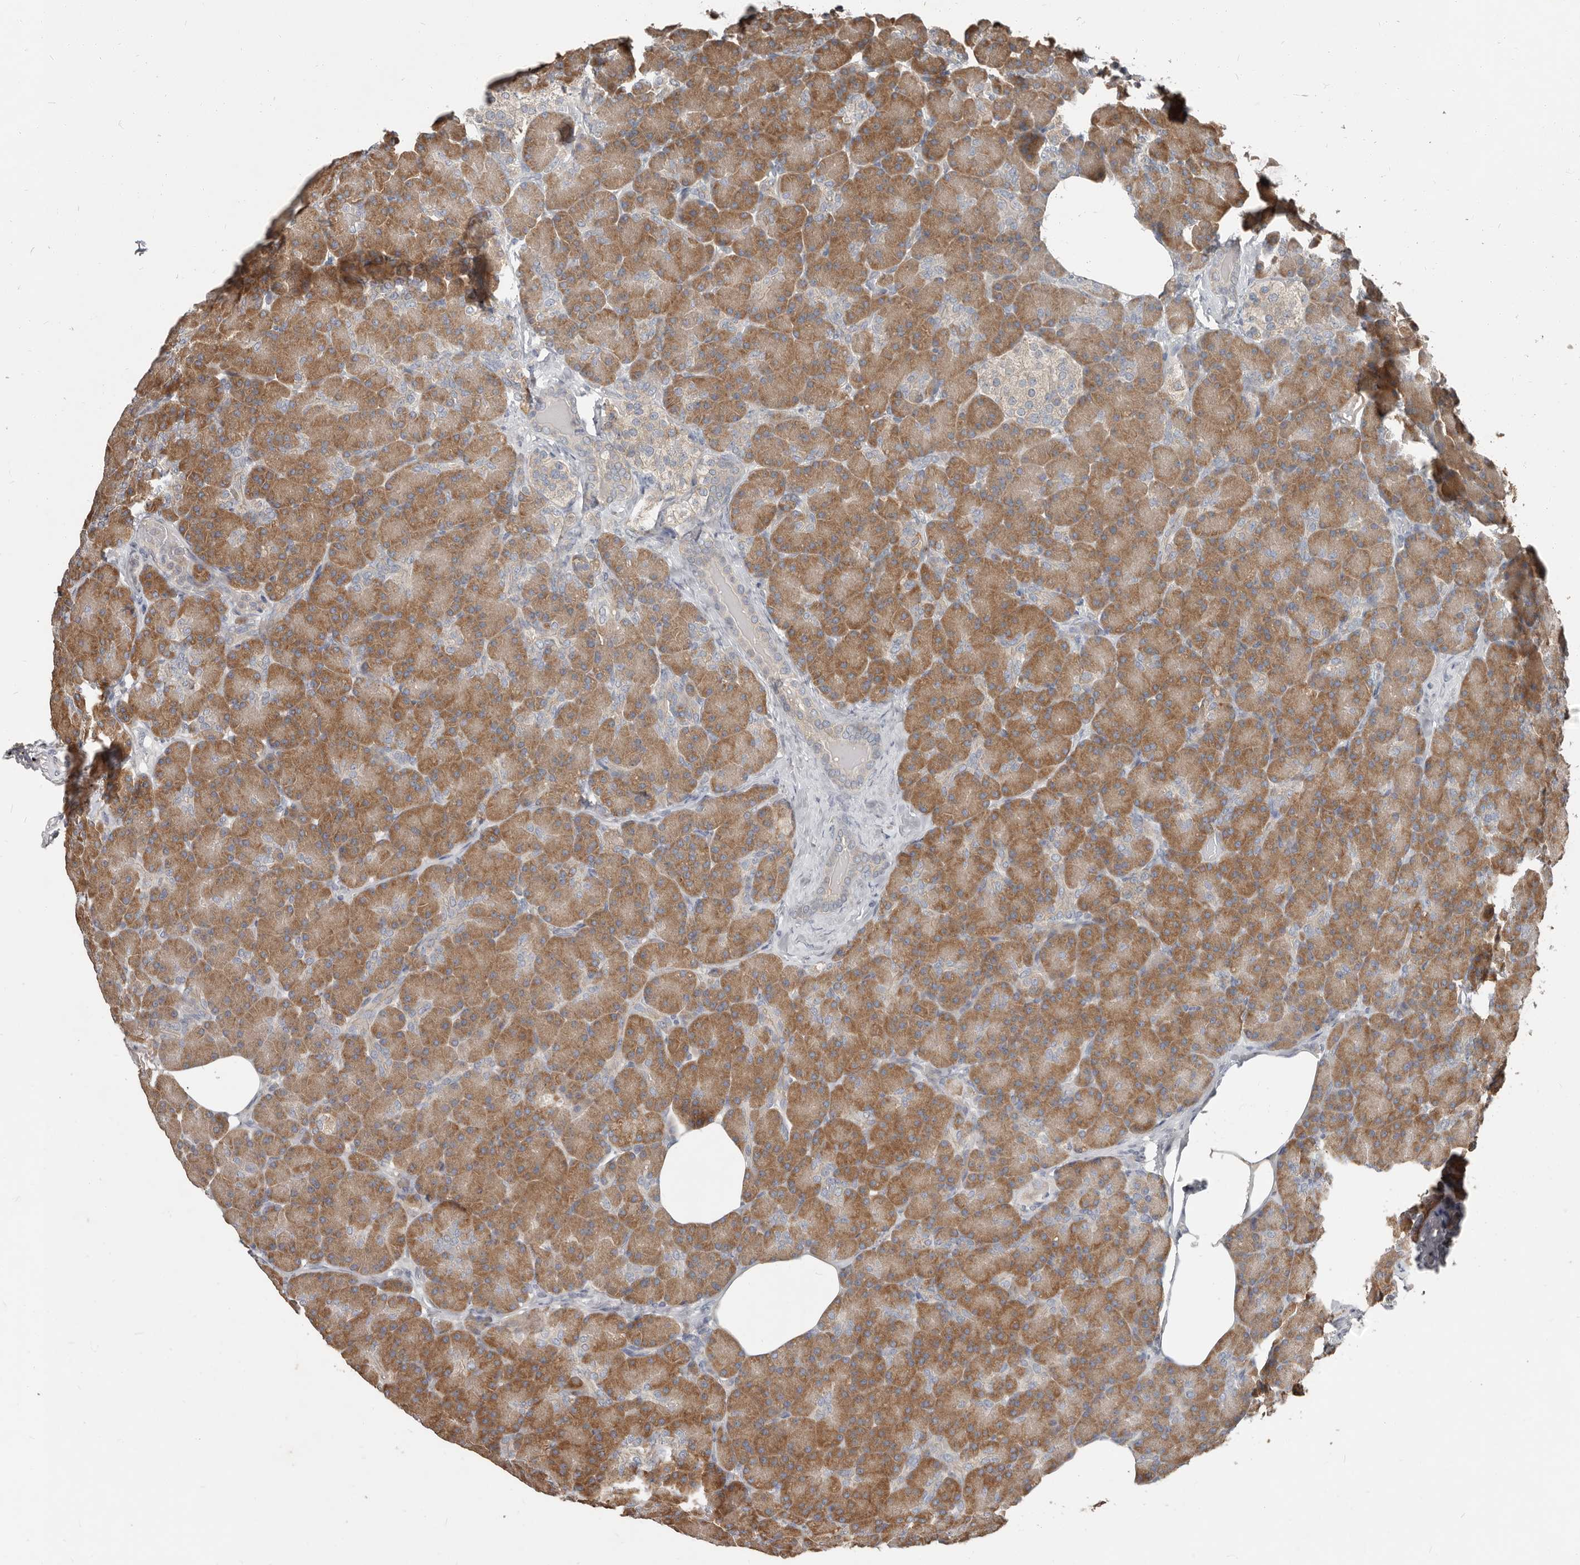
{"staining": {"intensity": "moderate", "quantity": ">75%", "location": "cytoplasmic/membranous"}, "tissue": "pancreas", "cell_type": "Exocrine glandular cells", "image_type": "normal", "snomed": [{"axis": "morphology", "description": "Normal tissue, NOS"}, {"axis": "topography", "description": "Pancreas"}], "caption": "This histopathology image demonstrates immunohistochemistry (IHC) staining of unremarkable human pancreas, with medium moderate cytoplasmic/membranous expression in approximately >75% of exocrine glandular cells.", "gene": "AKNAD1", "patient": {"sex": "female", "age": 43}}